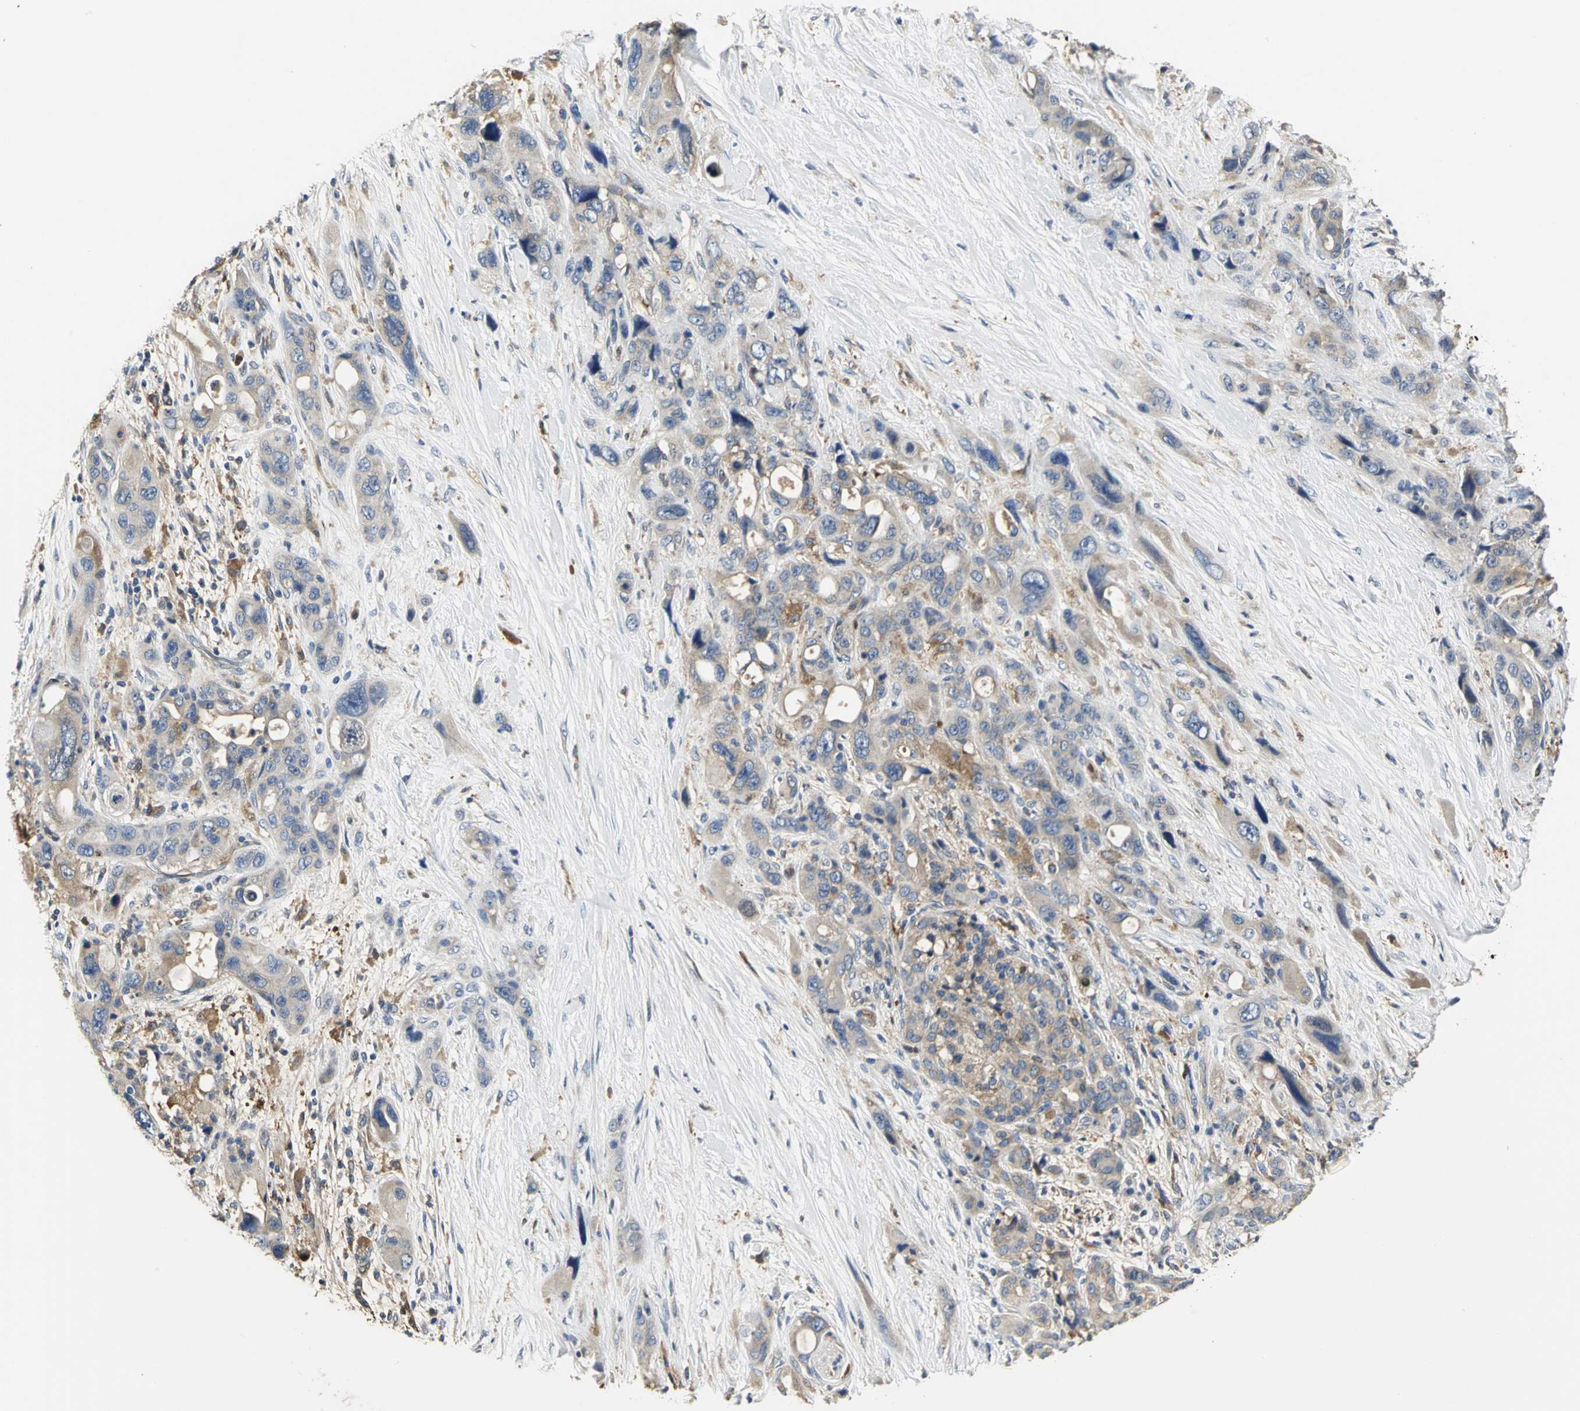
{"staining": {"intensity": "moderate", "quantity": "25%-75%", "location": "cytoplasmic/membranous"}, "tissue": "pancreatic cancer", "cell_type": "Tumor cells", "image_type": "cancer", "snomed": [{"axis": "morphology", "description": "Adenocarcinoma, NOS"}, {"axis": "topography", "description": "Pancreas"}], "caption": "Immunohistochemistry (IHC) (DAB (3,3'-diaminobenzidine)) staining of human adenocarcinoma (pancreatic) shows moderate cytoplasmic/membranous protein staining in about 25%-75% of tumor cells. (DAB (3,3'-diaminobenzidine) IHC, brown staining for protein, blue staining for nuclei).", "gene": "CHRNB1", "patient": {"sex": "male", "age": 46}}